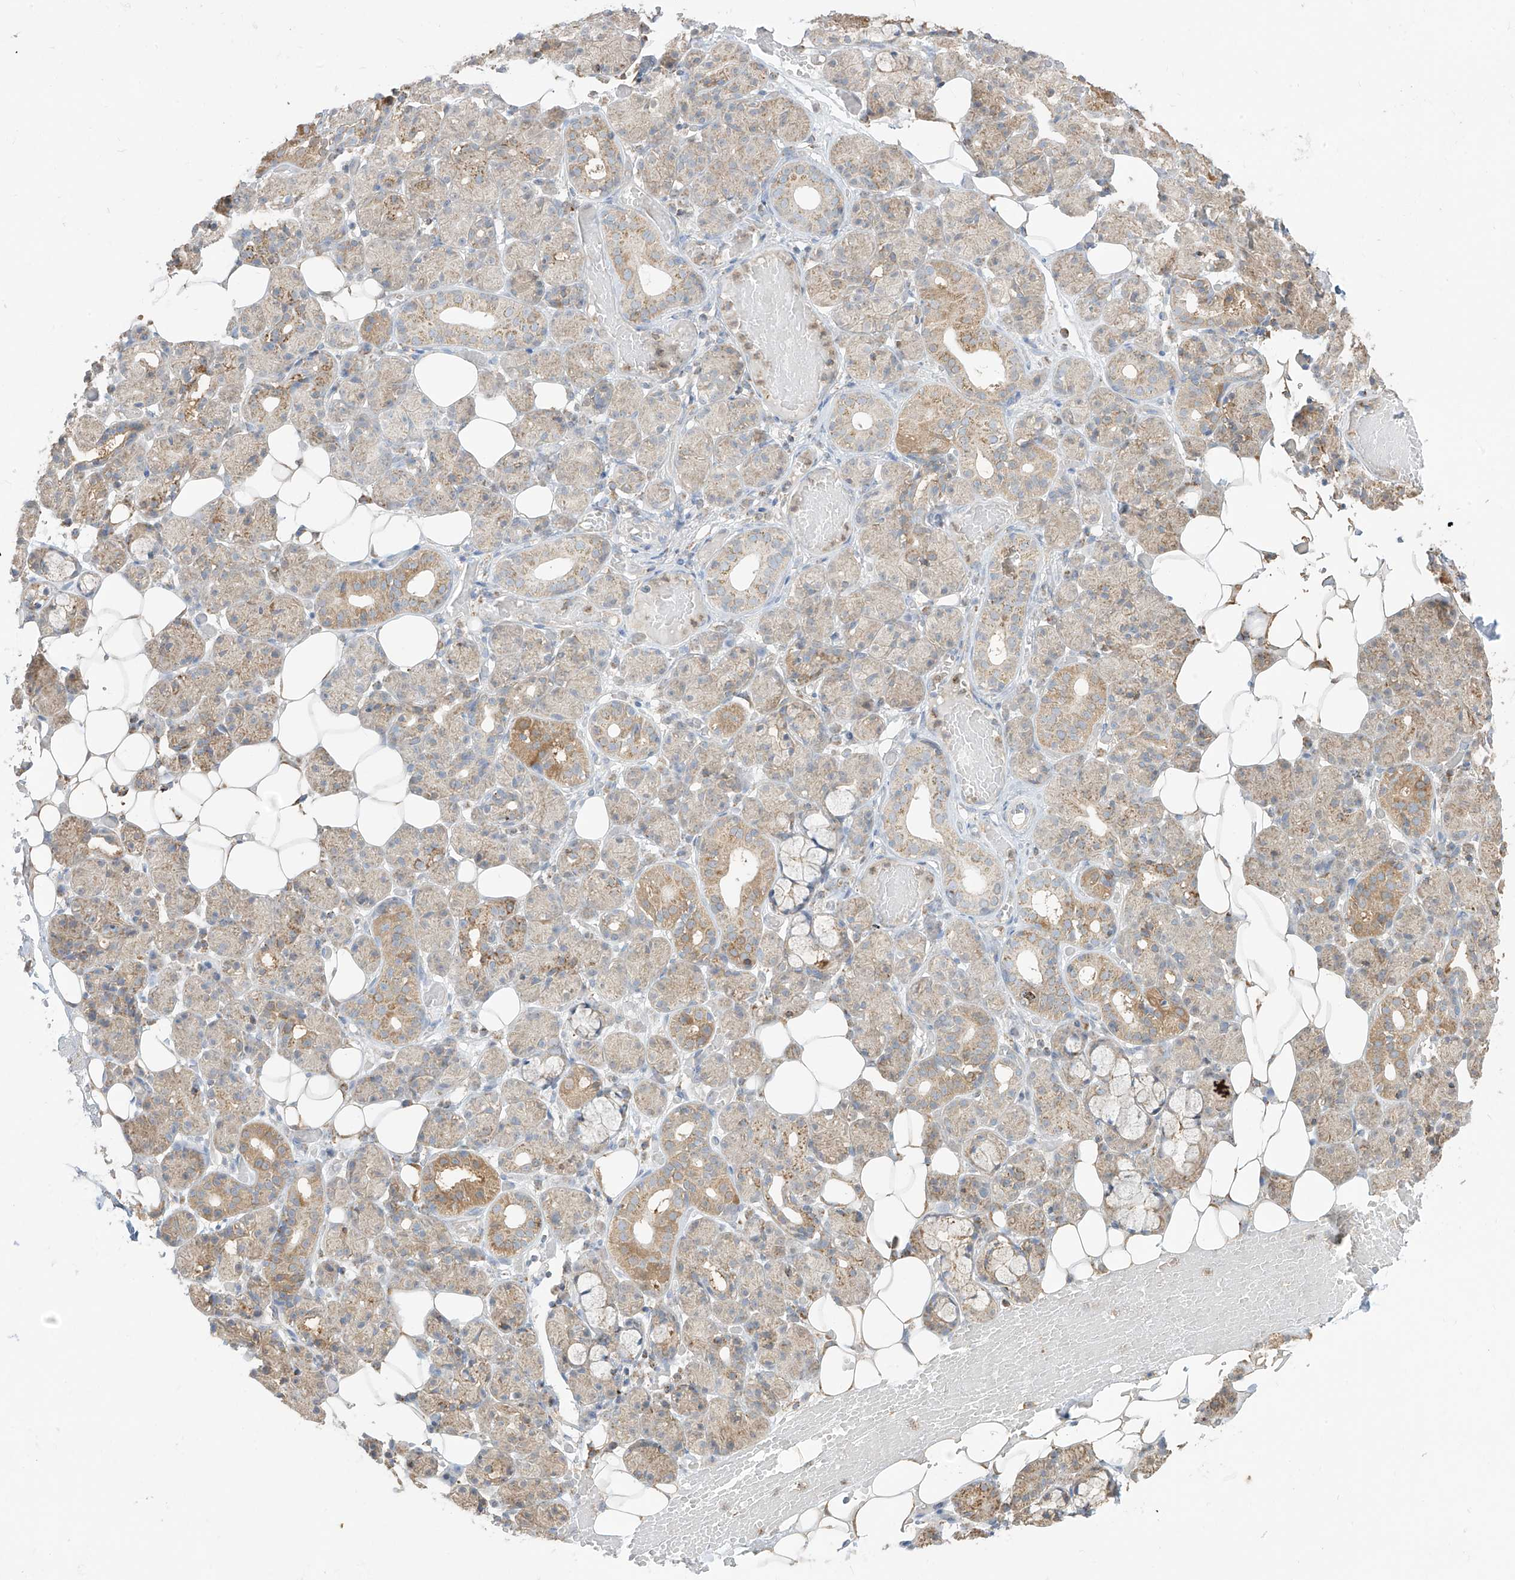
{"staining": {"intensity": "moderate", "quantity": "<25%", "location": "cytoplasmic/membranous"}, "tissue": "salivary gland", "cell_type": "Glandular cells", "image_type": "normal", "snomed": [{"axis": "morphology", "description": "Normal tissue, NOS"}, {"axis": "topography", "description": "Salivary gland"}], "caption": "This histopathology image displays IHC staining of unremarkable human salivary gland, with low moderate cytoplasmic/membranous expression in approximately <25% of glandular cells.", "gene": "ETHE1", "patient": {"sex": "male", "age": 63}}